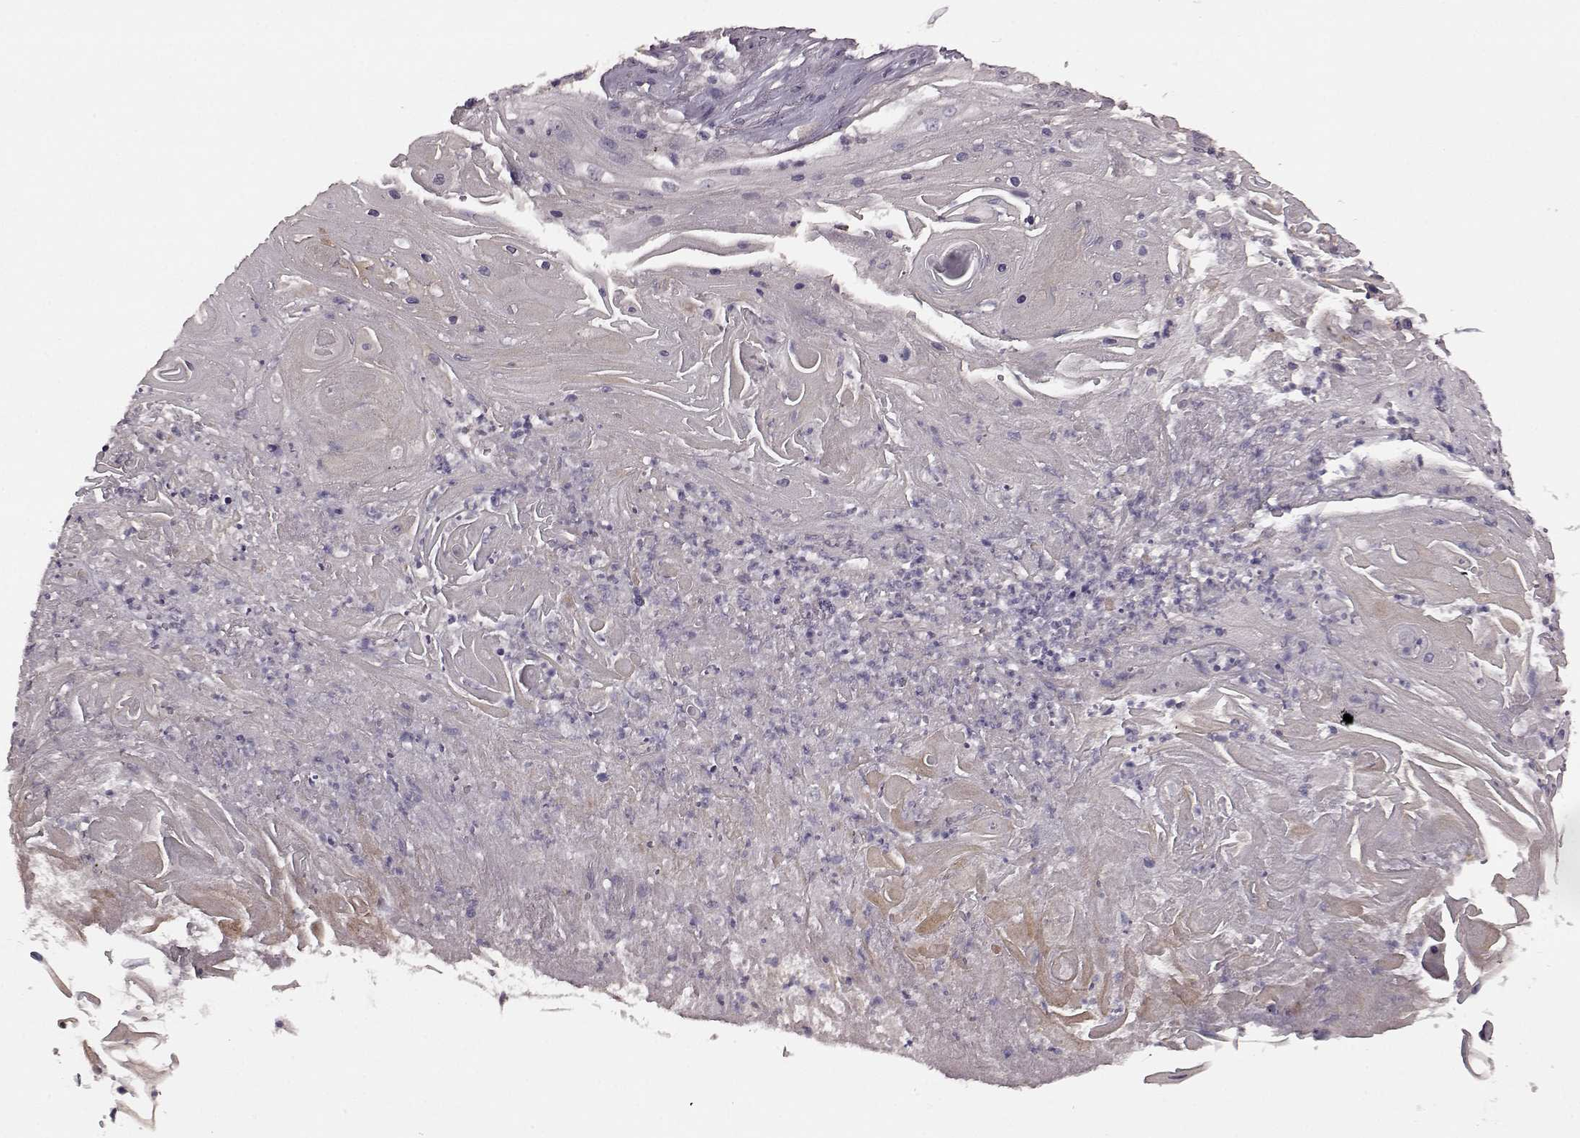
{"staining": {"intensity": "negative", "quantity": "none", "location": "none"}, "tissue": "skin cancer", "cell_type": "Tumor cells", "image_type": "cancer", "snomed": [{"axis": "morphology", "description": "Squamous cell carcinoma, NOS"}, {"axis": "topography", "description": "Skin"}], "caption": "DAB (3,3'-diaminobenzidine) immunohistochemical staining of human squamous cell carcinoma (skin) demonstrates no significant expression in tumor cells.", "gene": "GRK1", "patient": {"sex": "male", "age": 62}}